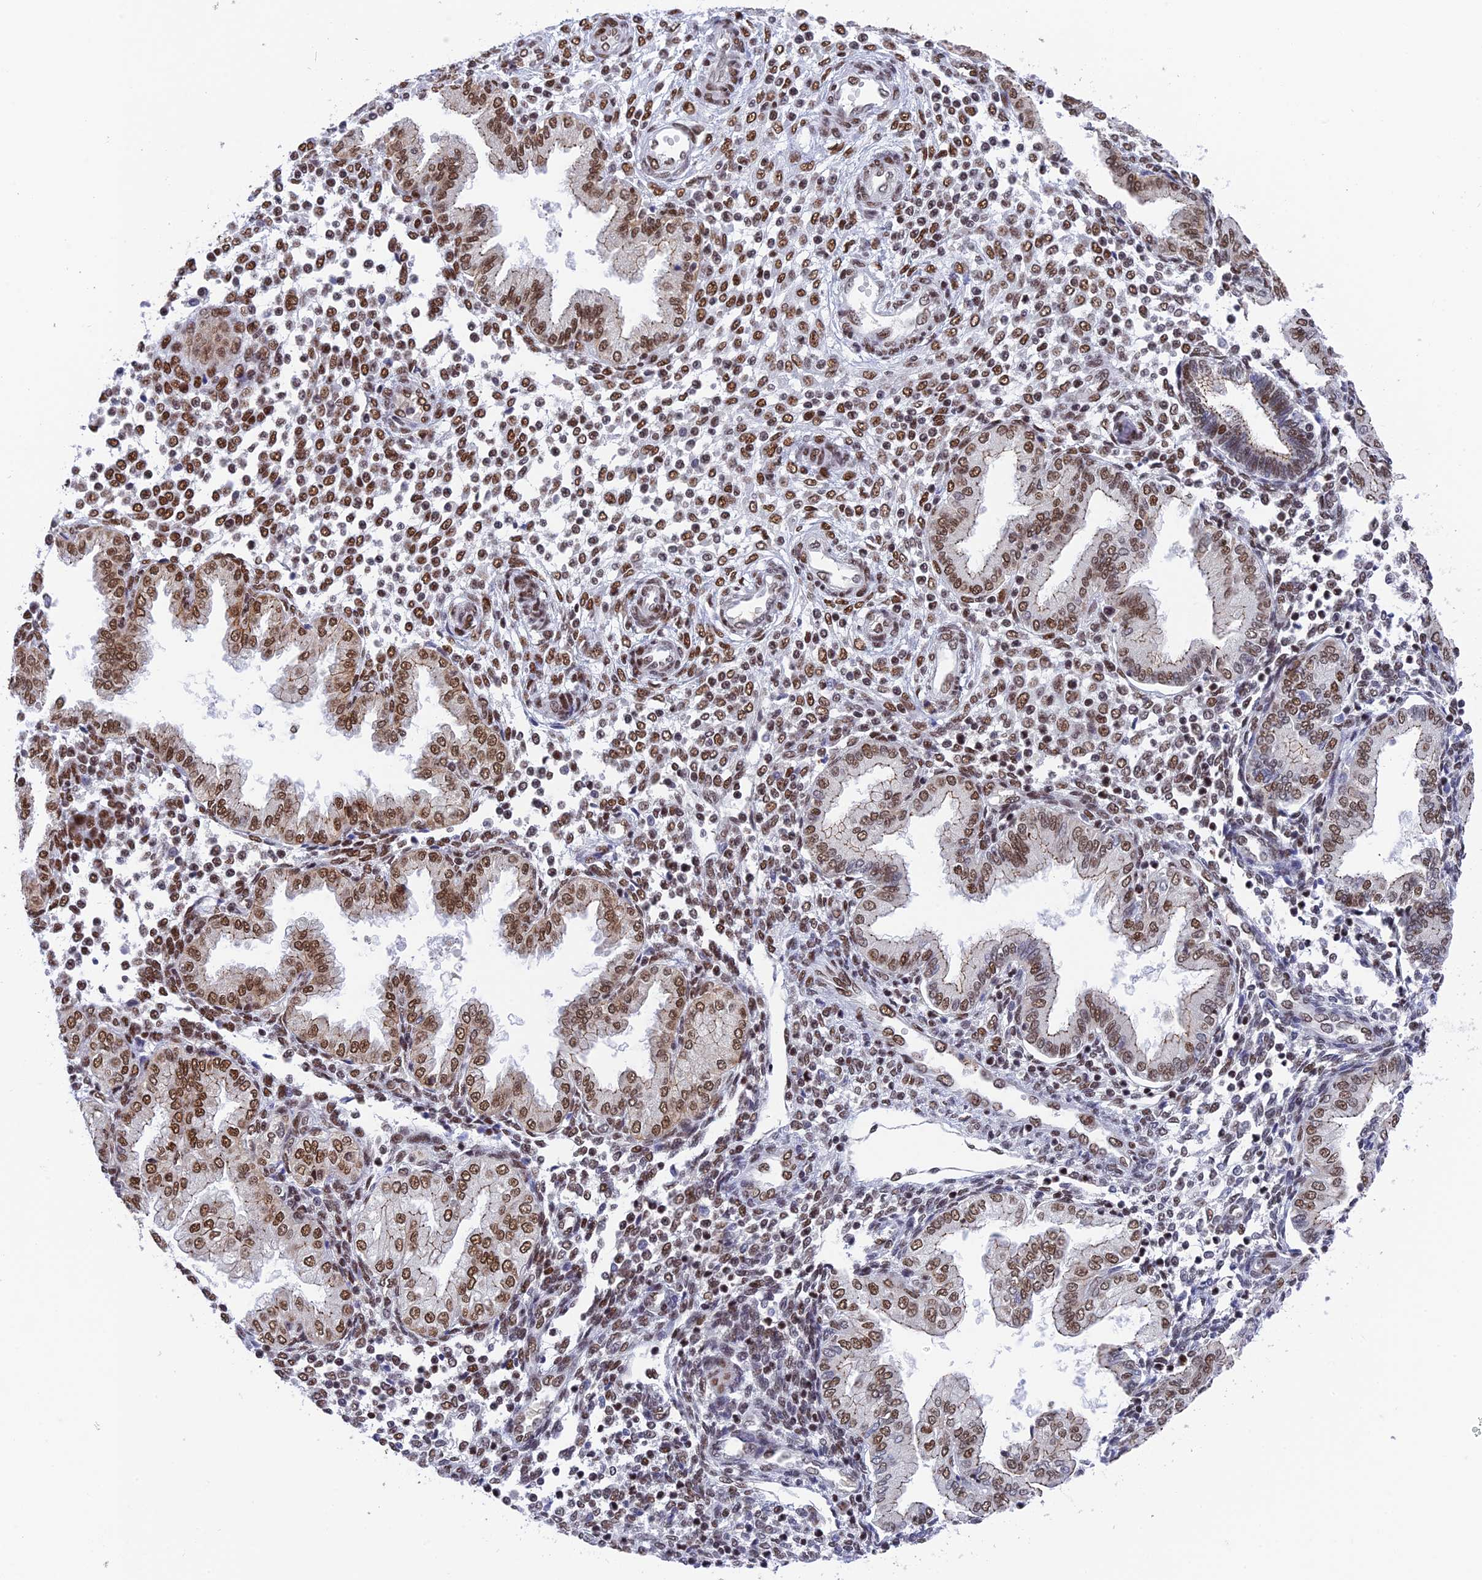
{"staining": {"intensity": "strong", "quantity": "25%-75%", "location": "nuclear"}, "tissue": "endometrium", "cell_type": "Cells in endometrial stroma", "image_type": "normal", "snomed": [{"axis": "morphology", "description": "Normal tissue, NOS"}, {"axis": "topography", "description": "Endometrium"}], "caption": "High-power microscopy captured an IHC histopathology image of normal endometrium, revealing strong nuclear expression in approximately 25%-75% of cells in endometrial stroma.", "gene": "EEF1AKMT3", "patient": {"sex": "female", "age": 53}}